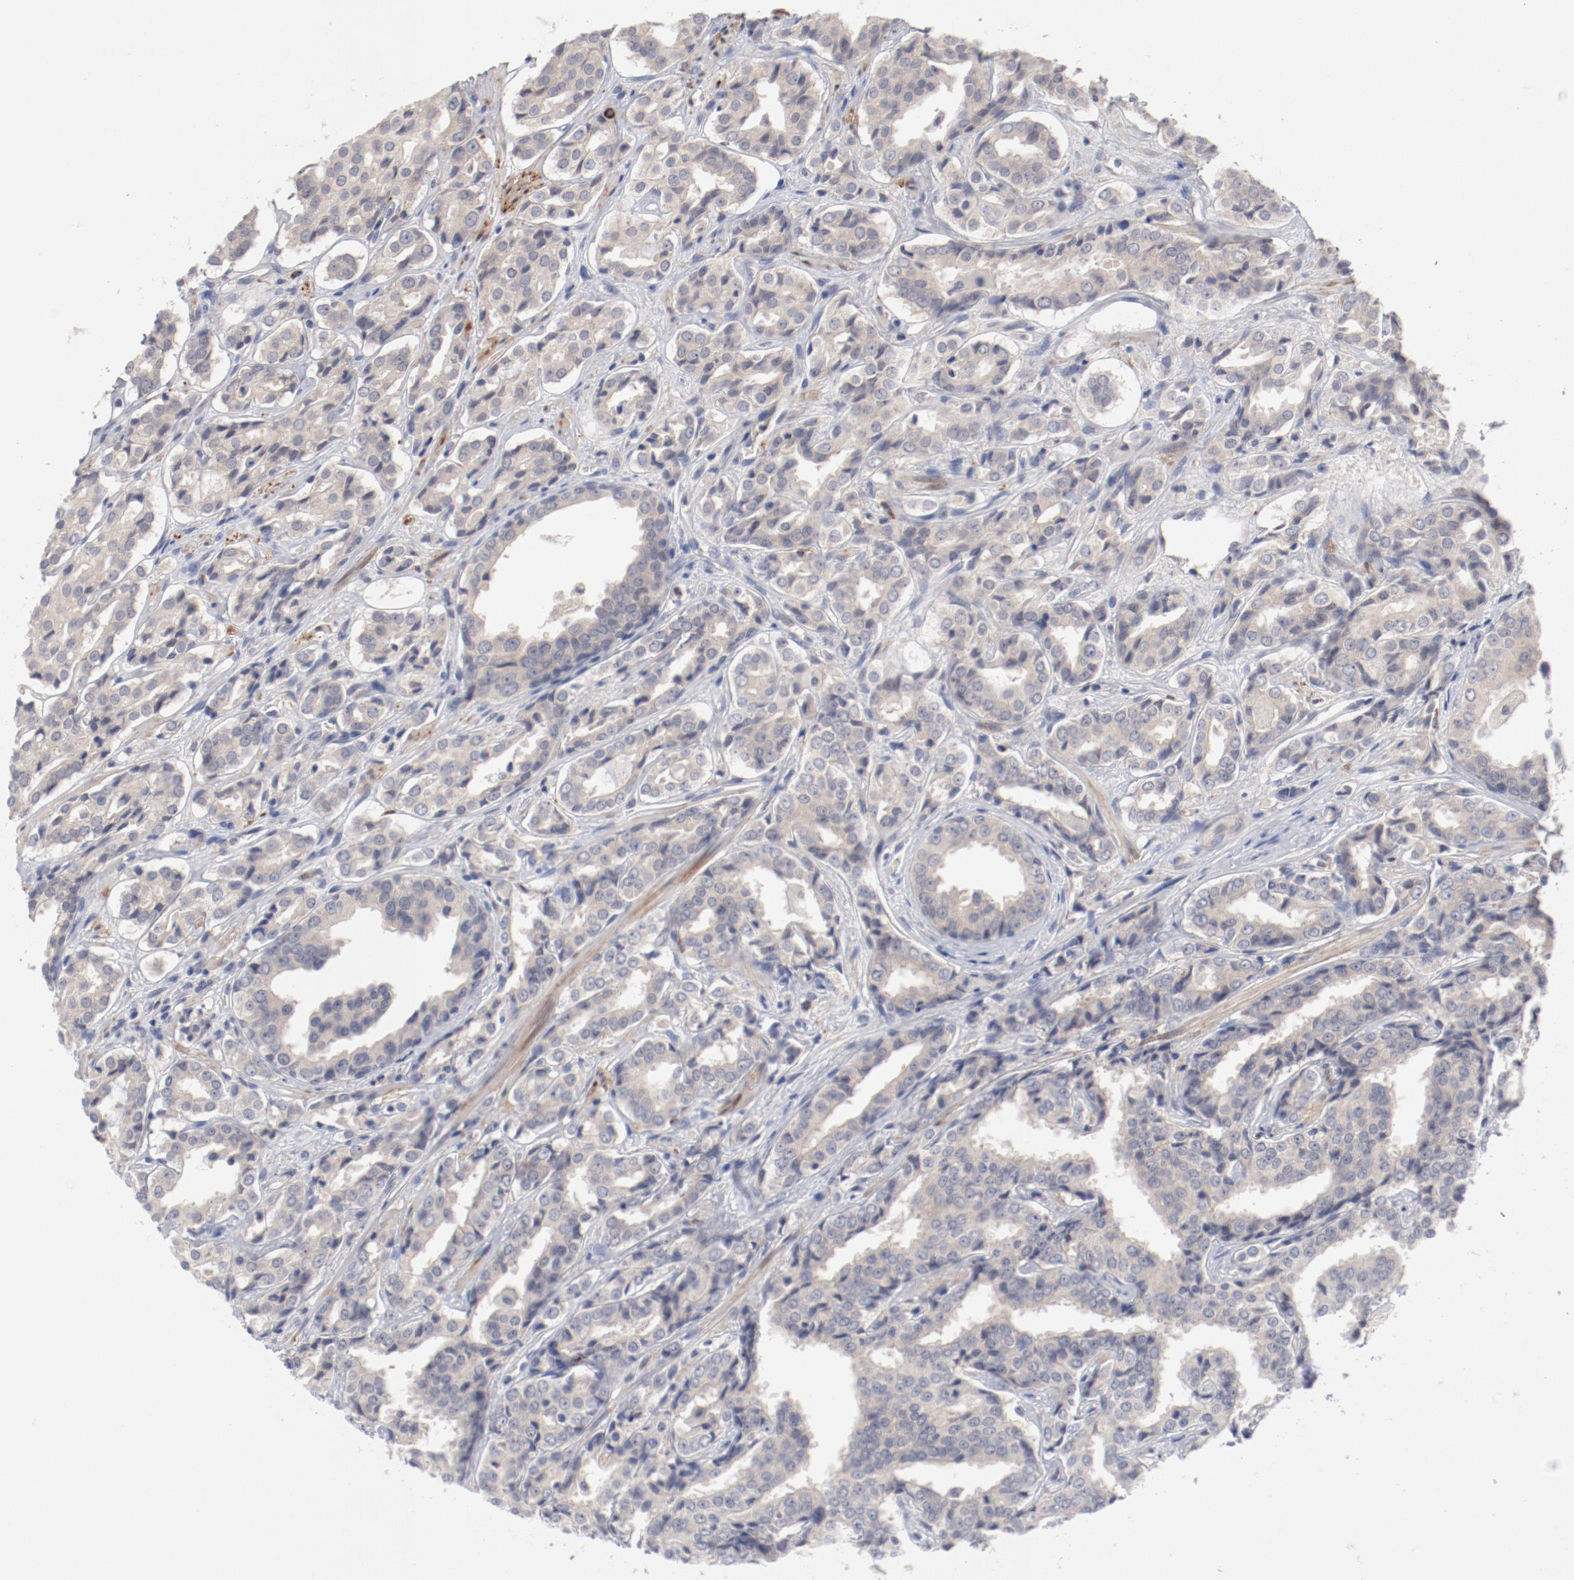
{"staining": {"intensity": "weak", "quantity": "25%-75%", "location": "cytoplasmic/membranous"}, "tissue": "prostate cancer", "cell_type": "Tumor cells", "image_type": "cancer", "snomed": [{"axis": "morphology", "description": "Adenocarcinoma, Medium grade"}, {"axis": "topography", "description": "Prostate"}], "caption": "An image showing weak cytoplasmic/membranous staining in approximately 25%-75% of tumor cells in prostate adenocarcinoma (medium-grade), as visualized by brown immunohistochemical staining.", "gene": "SH3BGR", "patient": {"sex": "male", "age": 60}}